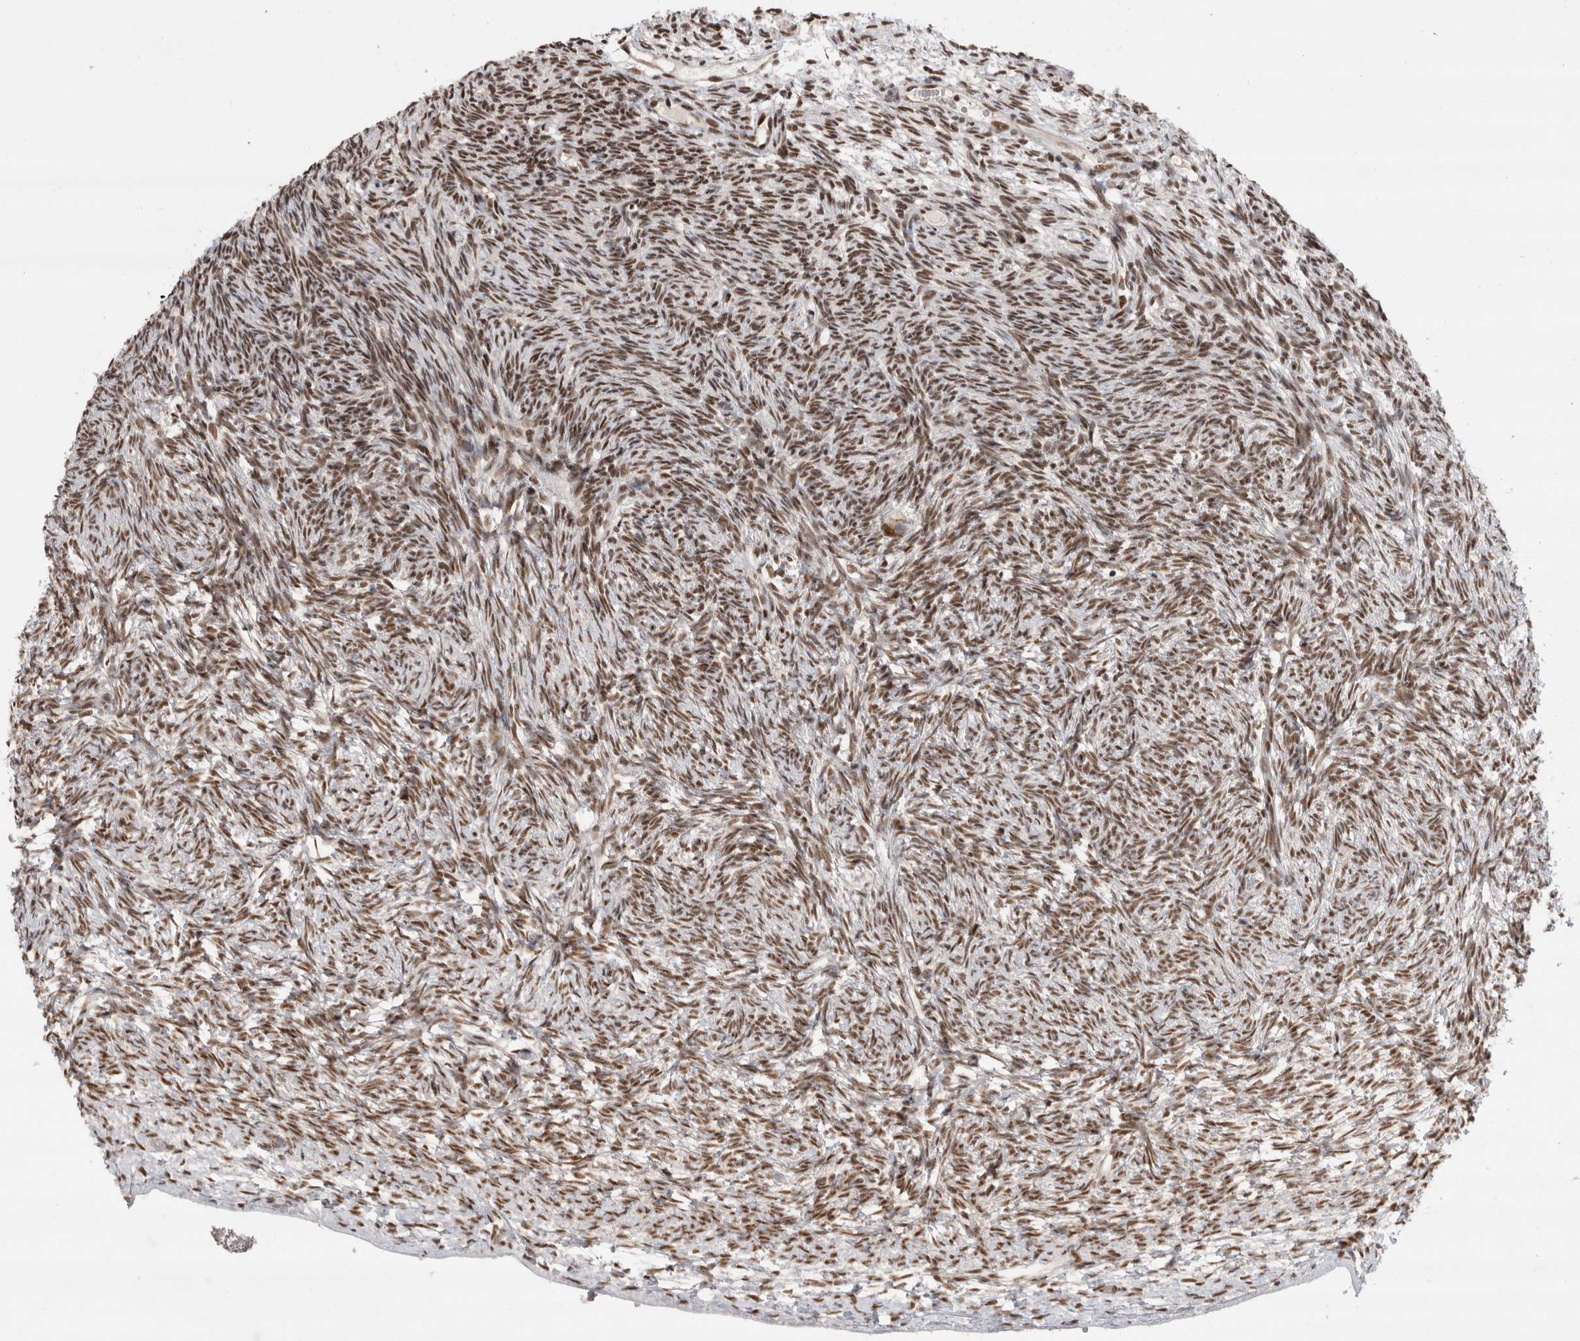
{"staining": {"intensity": "strong", "quantity": ">75%", "location": "cytoplasmic/membranous,nuclear"}, "tissue": "ovary", "cell_type": "Follicle cells", "image_type": "normal", "snomed": [{"axis": "morphology", "description": "Normal tissue, NOS"}, {"axis": "topography", "description": "Ovary"}], "caption": "A photomicrograph of human ovary stained for a protein exhibits strong cytoplasmic/membranous,nuclear brown staining in follicle cells.", "gene": "ZNF830", "patient": {"sex": "female", "age": 34}}